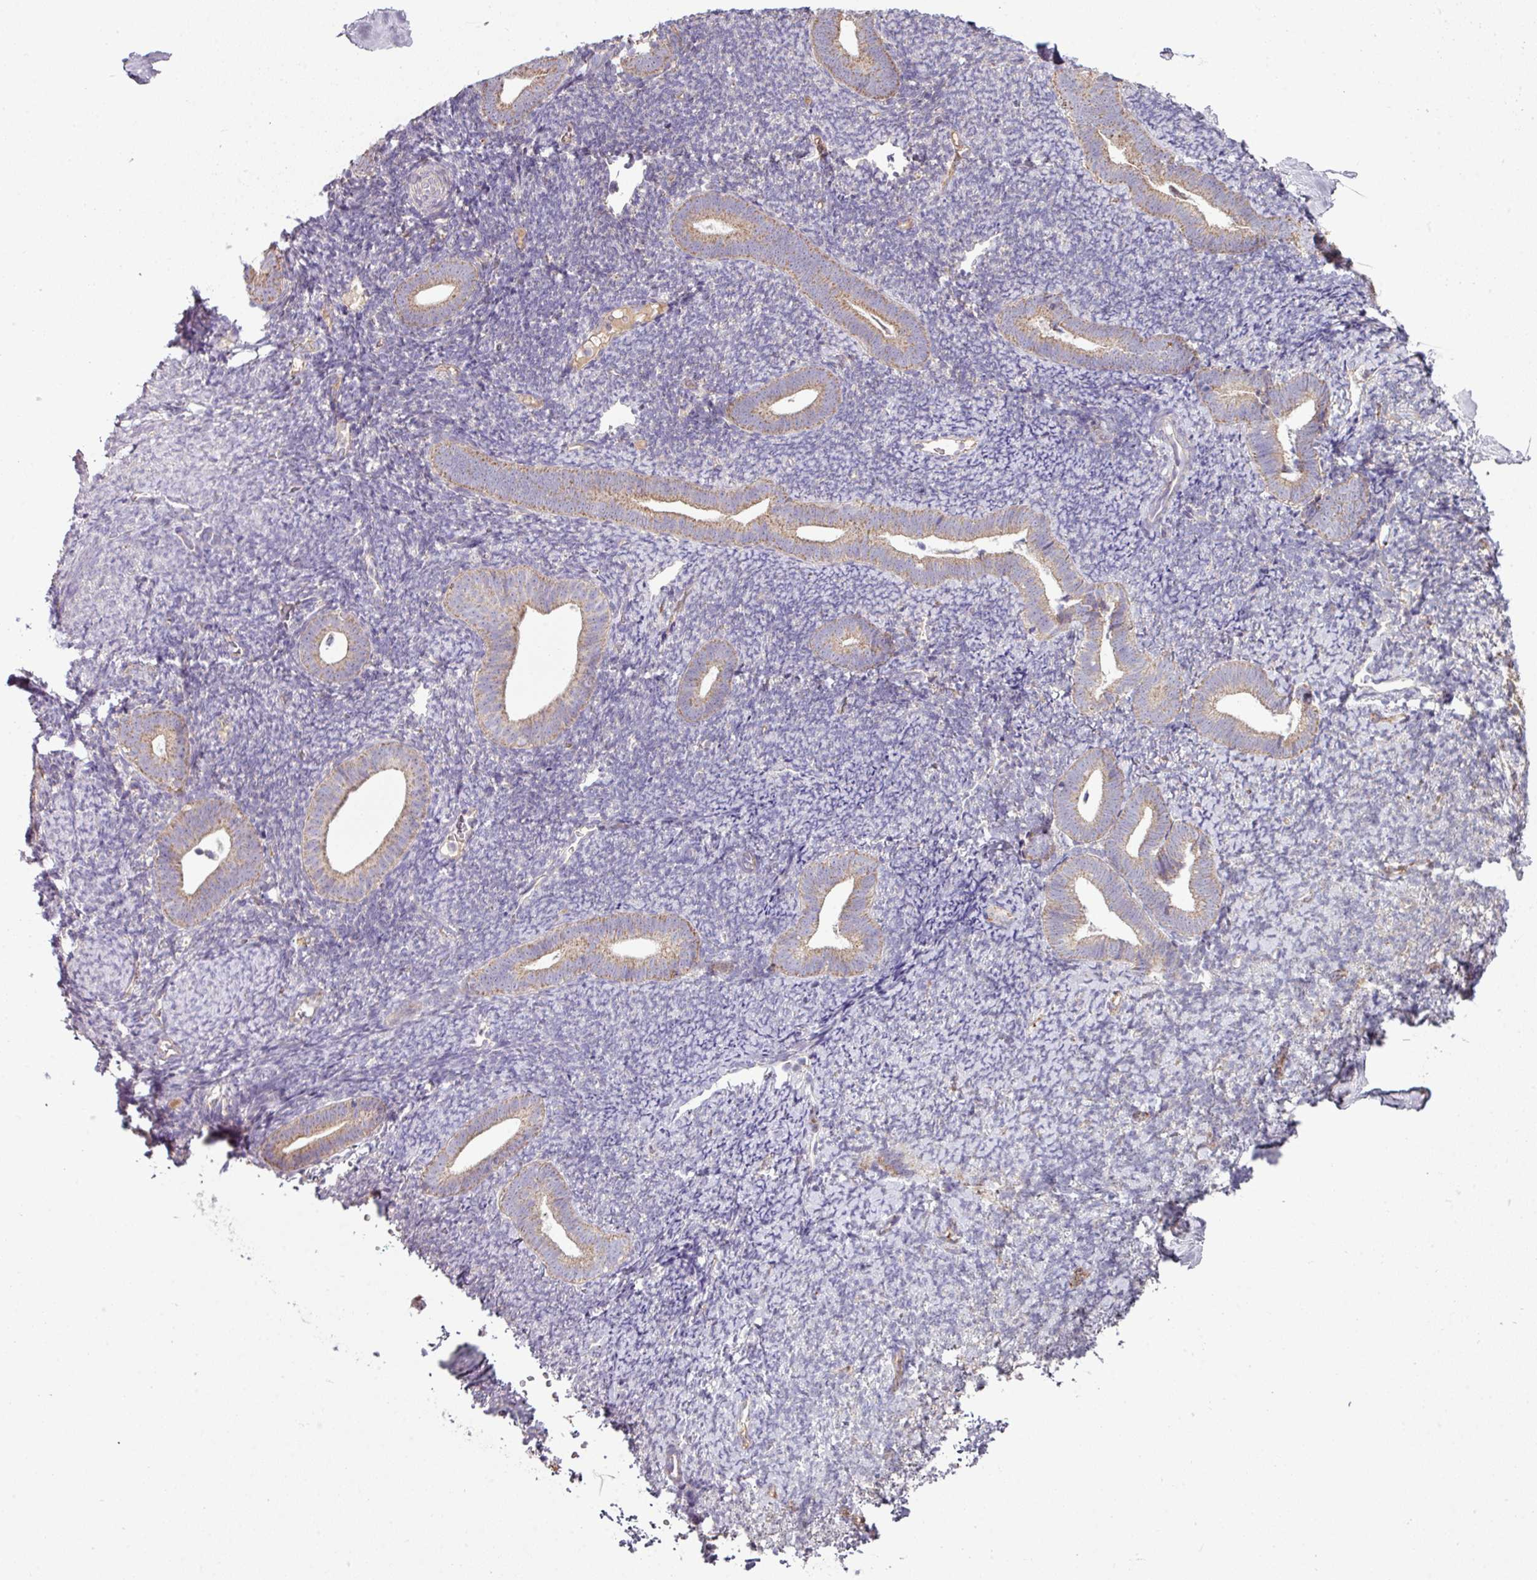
{"staining": {"intensity": "negative", "quantity": "none", "location": "none"}, "tissue": "endometrium", "cell_type": "Cells in endometrial stroma", "image_type": "normal", "snomed": [{"axis": "morphology", "description": "Normal tissue, NOS"}, {"axis": "topography", "description": "Endometrium"}], "caption": "This is an IHC micrograph of unremarkable endometrium. There is no staining in cells in endometrial stroma.", "gene": "LRRC9", "patient": {"sex": "female", "age": 39}}